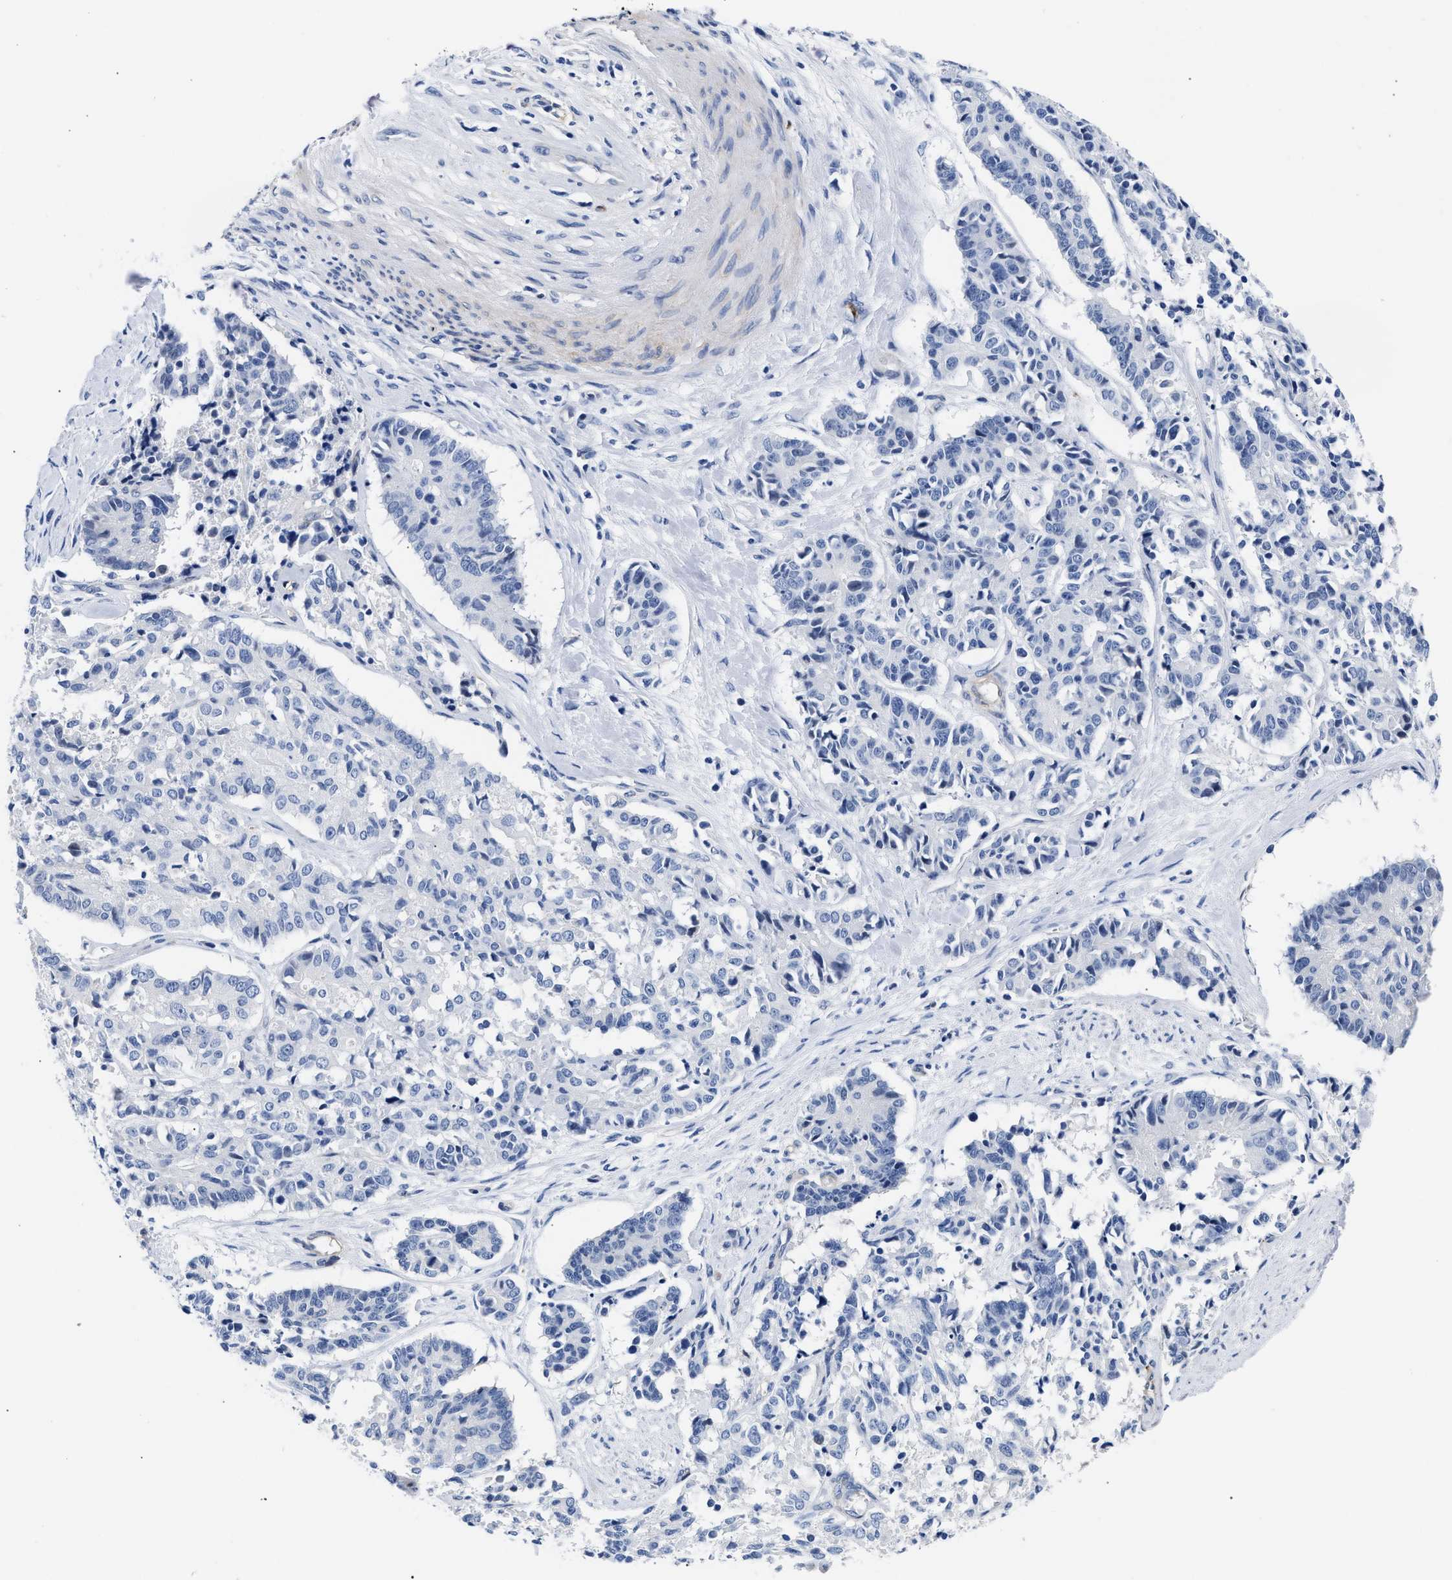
{"staining": {"intensity": "negative", "quantity": "none", "location": "none"}, "tissue": "cervical cancer", "cell_type": "Tumor cells", "image_type": "cancer", "snomed": [{"axis": "morphology", "description": "Squamous cell carcinoma, NOS"}, {"axis": "topography", "description": "Cervix"}], "caption": "This is an IHC photomicrograph of human squamous cell carcinoma (cervical). There is no staining in tumor cells.", "gene": "TRIM29", "patient": {"sex": "female", "age": 35}}